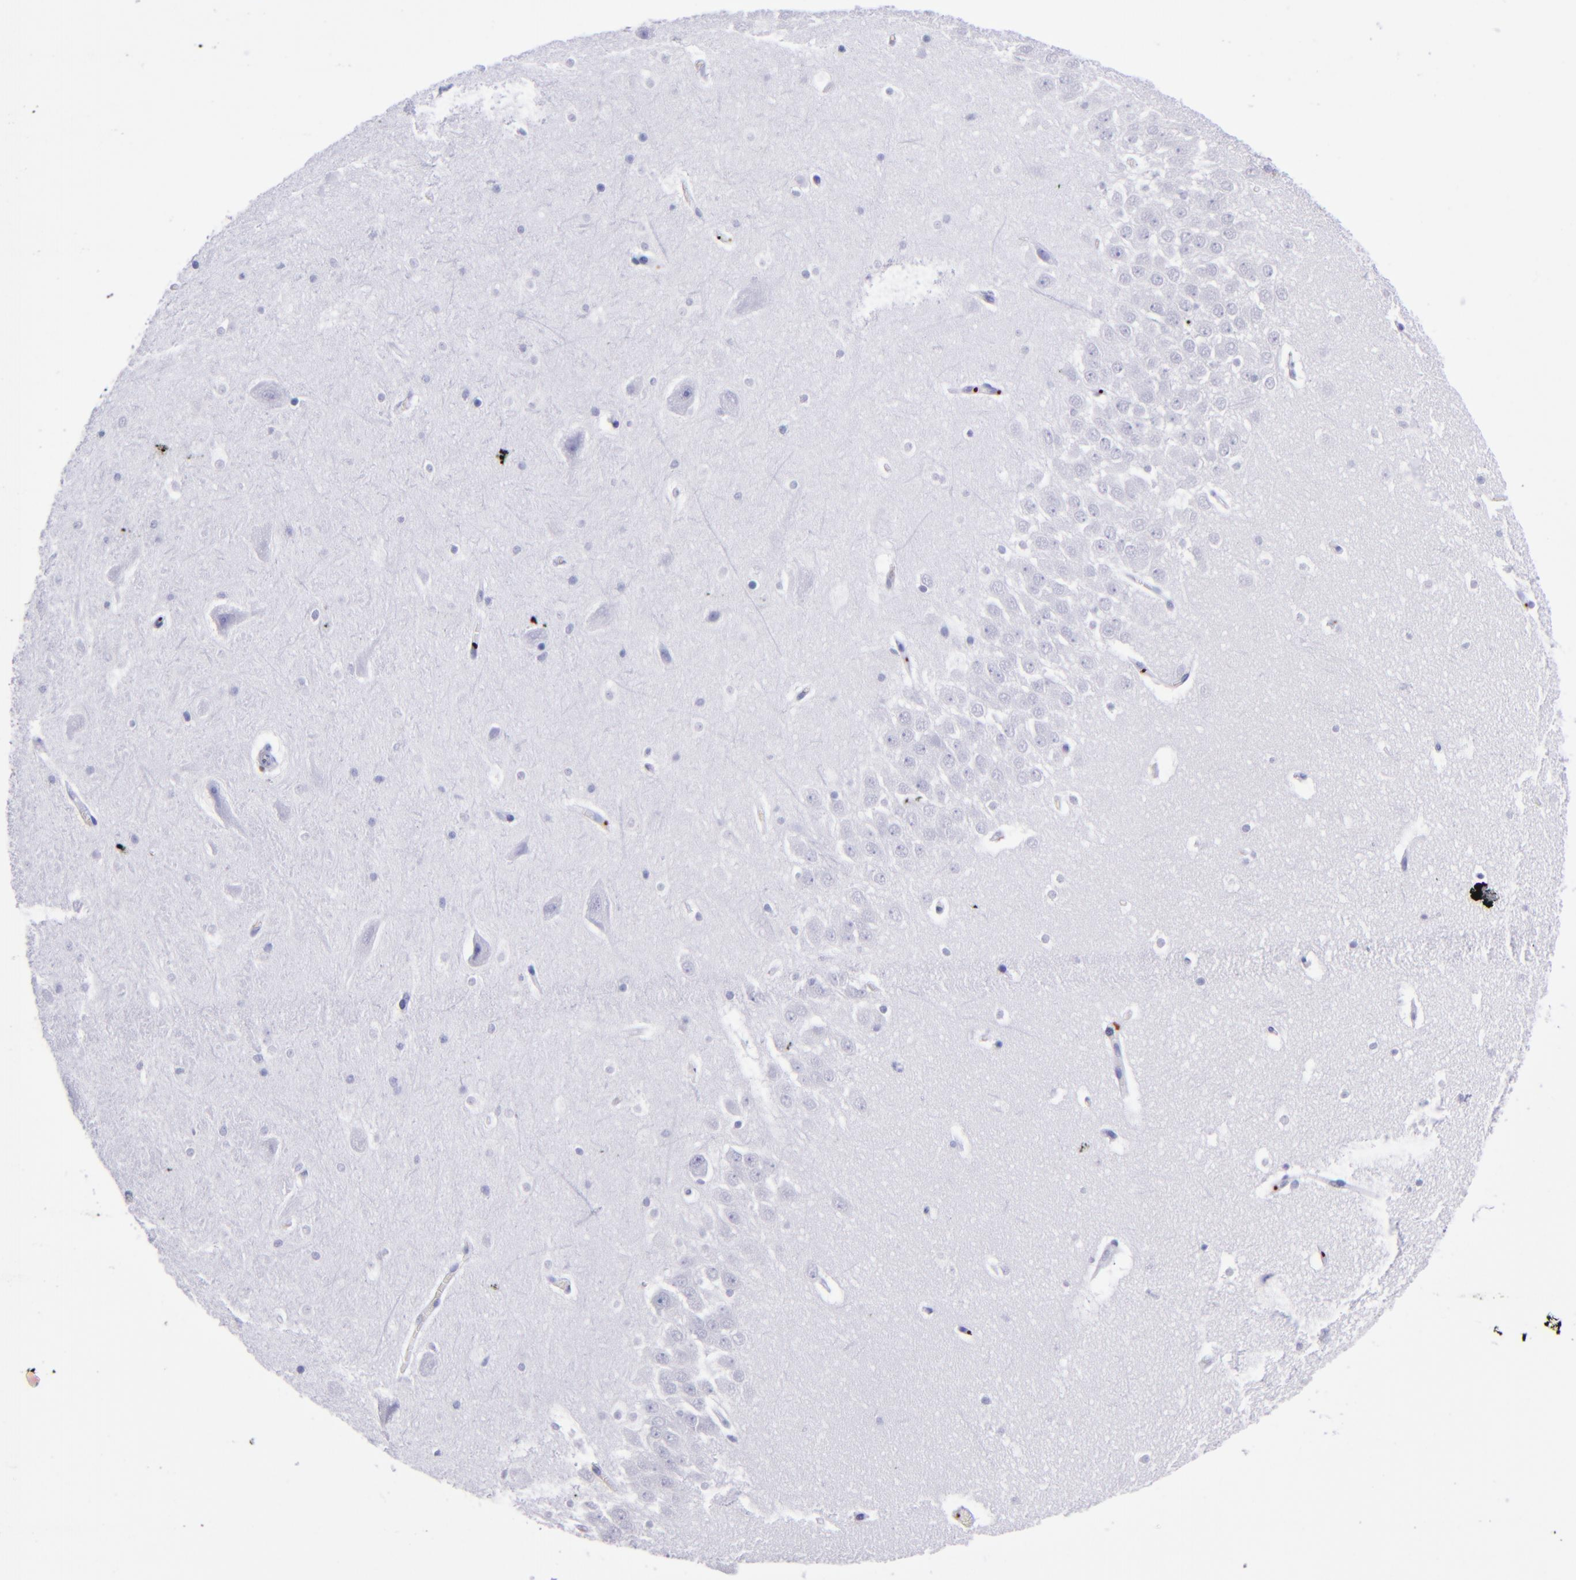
{"staining": {"intensity": "negative", "quantity": "none", "location": "none"}, "tissue": "hippocampus", "cell_type": "Glial cells", "image_type": "normal", "snomed": [{"axis": "morphology", "description": "Normal tissue, NOS"}, {"axis": "topography", "description": "Hippocampus"}], "caption": "Glial cells show no significant protein staining in benign hippocampus. (DAB IHC with hematoxylin counter stain).", "gene": "EFCAB13", "patient": {"sex": "male", "age": 45}}